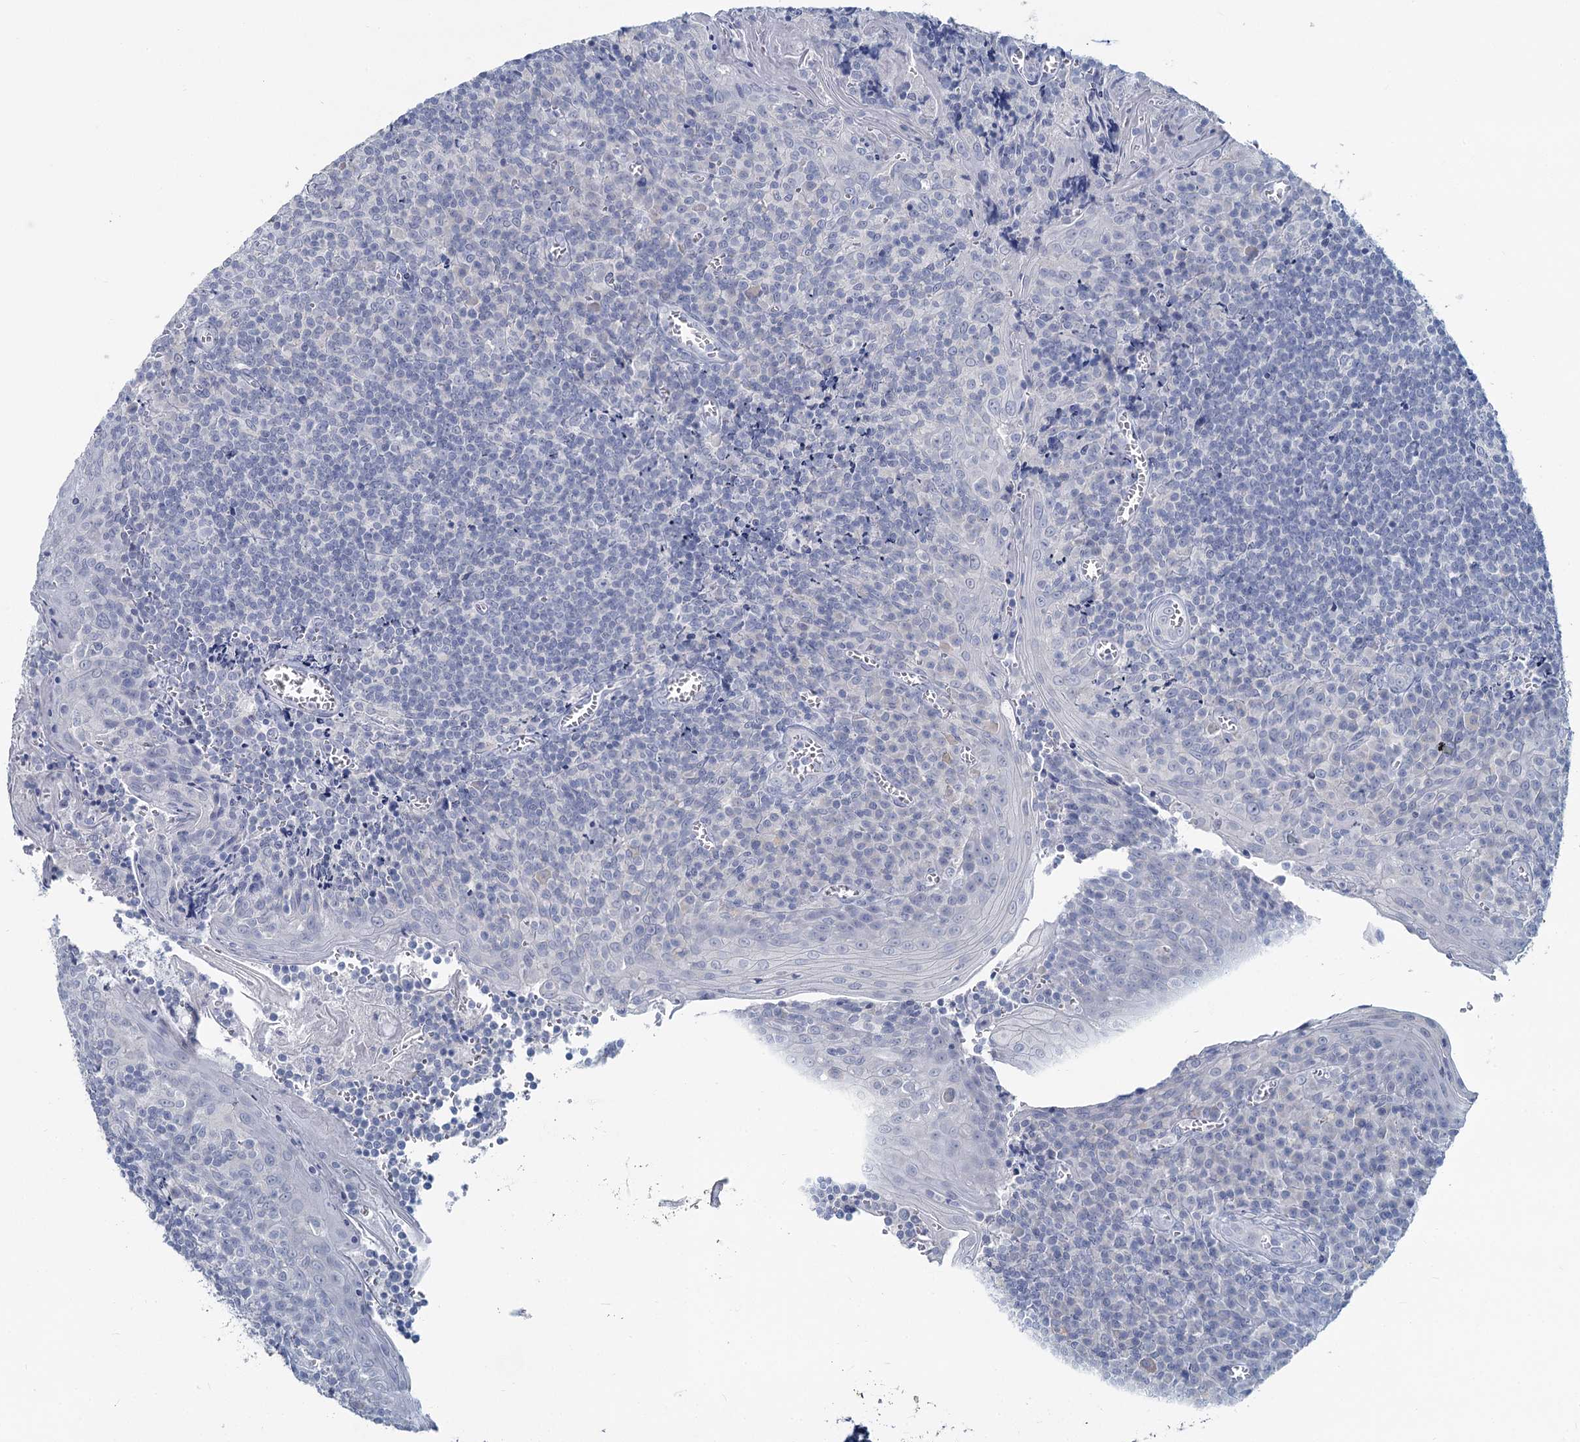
{"staining": {"intensity": "negative", "quantity": "none", "location": "none"}, "tissue": "tonsil", "cell_type": "Germinal center cells", "image_type": "normal", "snomed": [{"axis": "morphology", "description": "Normal tissue, NOS"}, {"axis": "topography", "description": "Tonsil"}], "caption": "This photomicrograph is of unremarkable tonsil stained with immunohistochemistry (IHC) to label a protein in brown with the nuclei are counter-stained blue. There is no expression in germinal center cells.", "gene": "CHGA", "patient": {"sex": "male", "age": 27}}